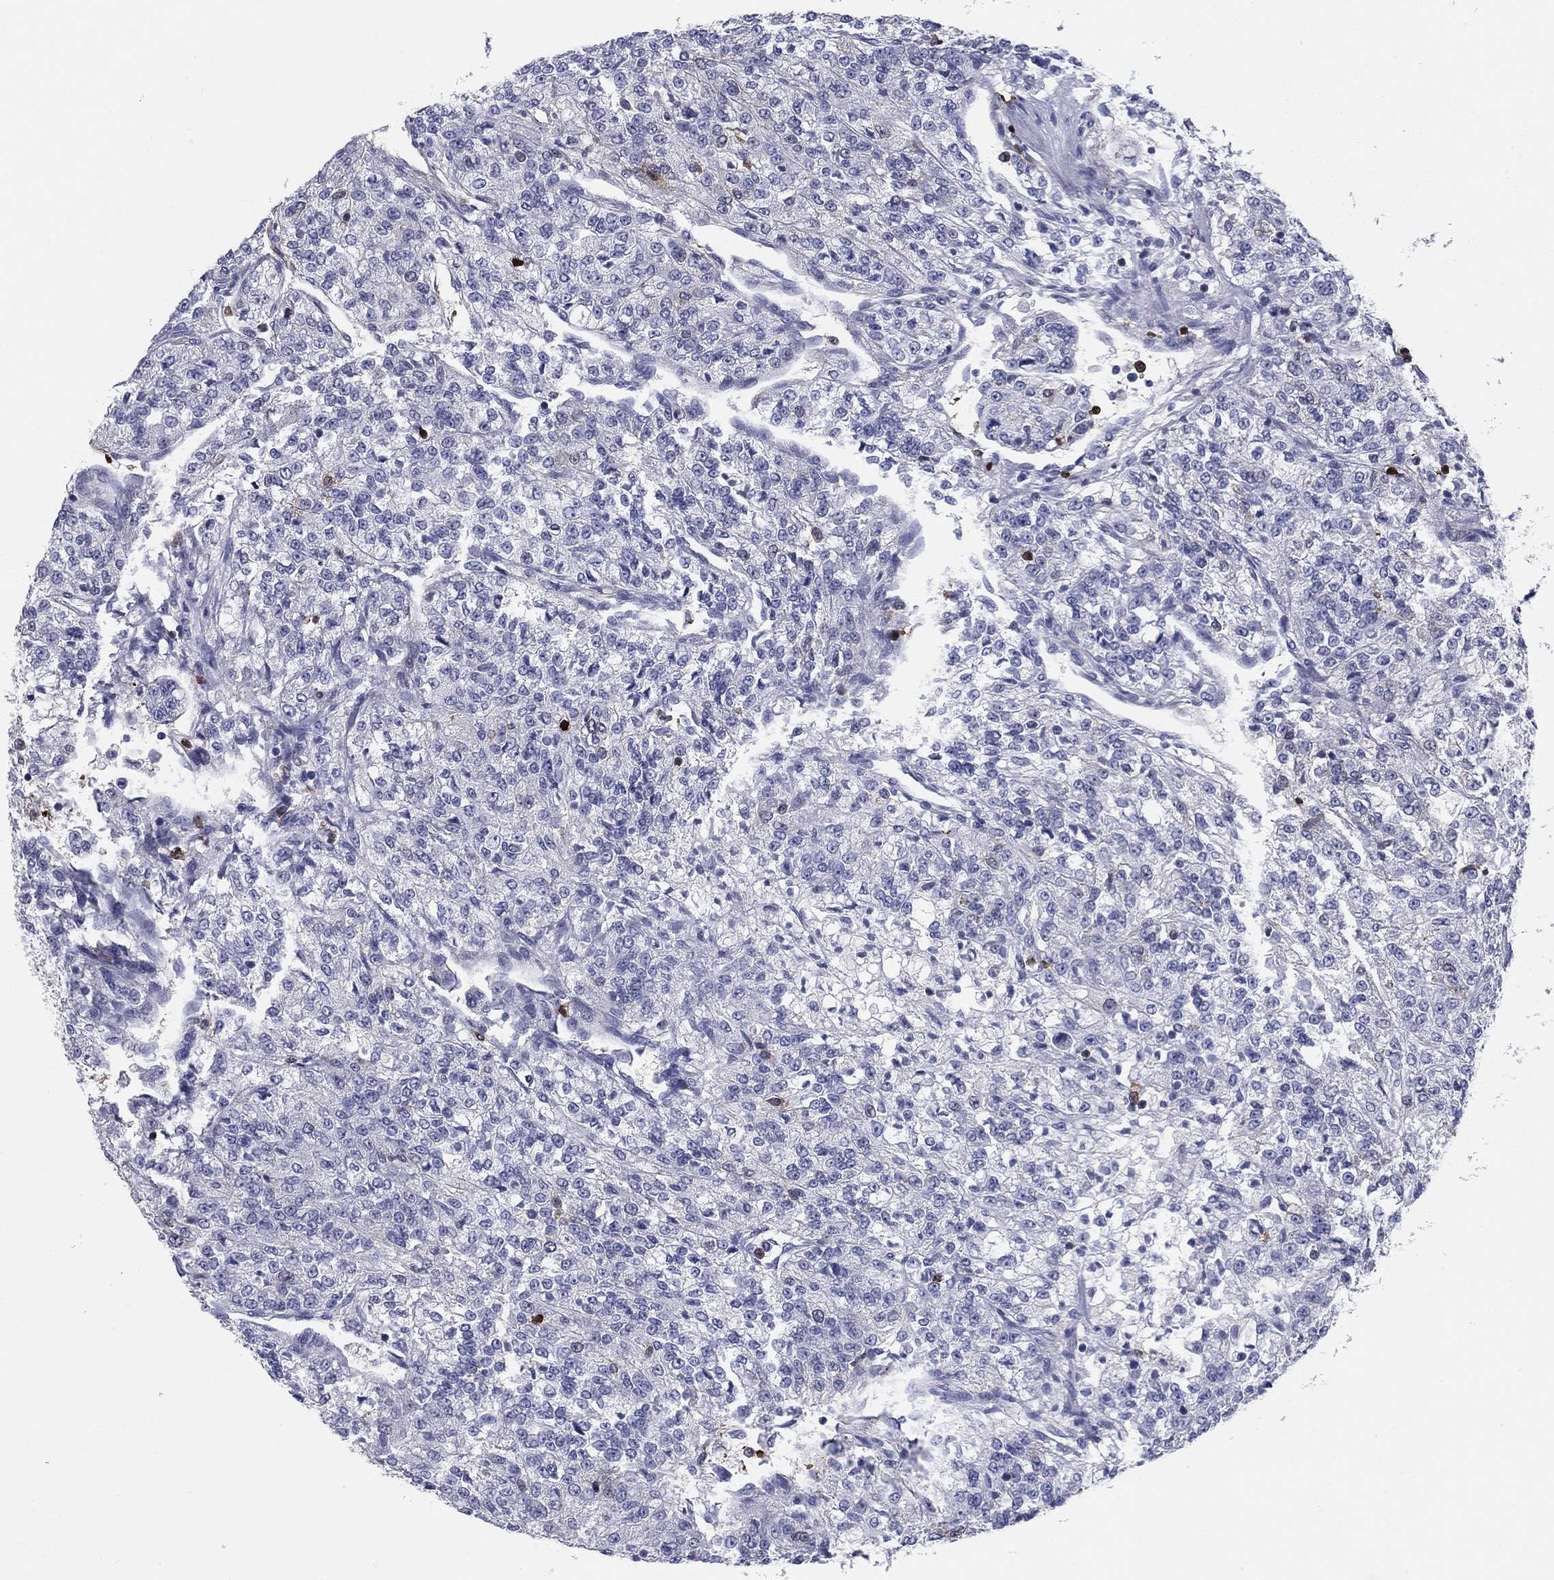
{"staining": {"intensity": "negative", "quantity": "none", "location": "none"}, "tissue": "renal cancer", "cell_type": "Tumor cells", "image_type": "cancer", "snomed": [{"axis": "morphology", "description": "Adenocarcinoma, NOS"}, {"axis": "topography", "description": "Kidney"}], "caption": "This is an IHC micrograph of renal adenocarcinoma. There is no positivity in tumor cells.", "gene": "STMN1", "patient": {"sex": "female", "age": 63}}